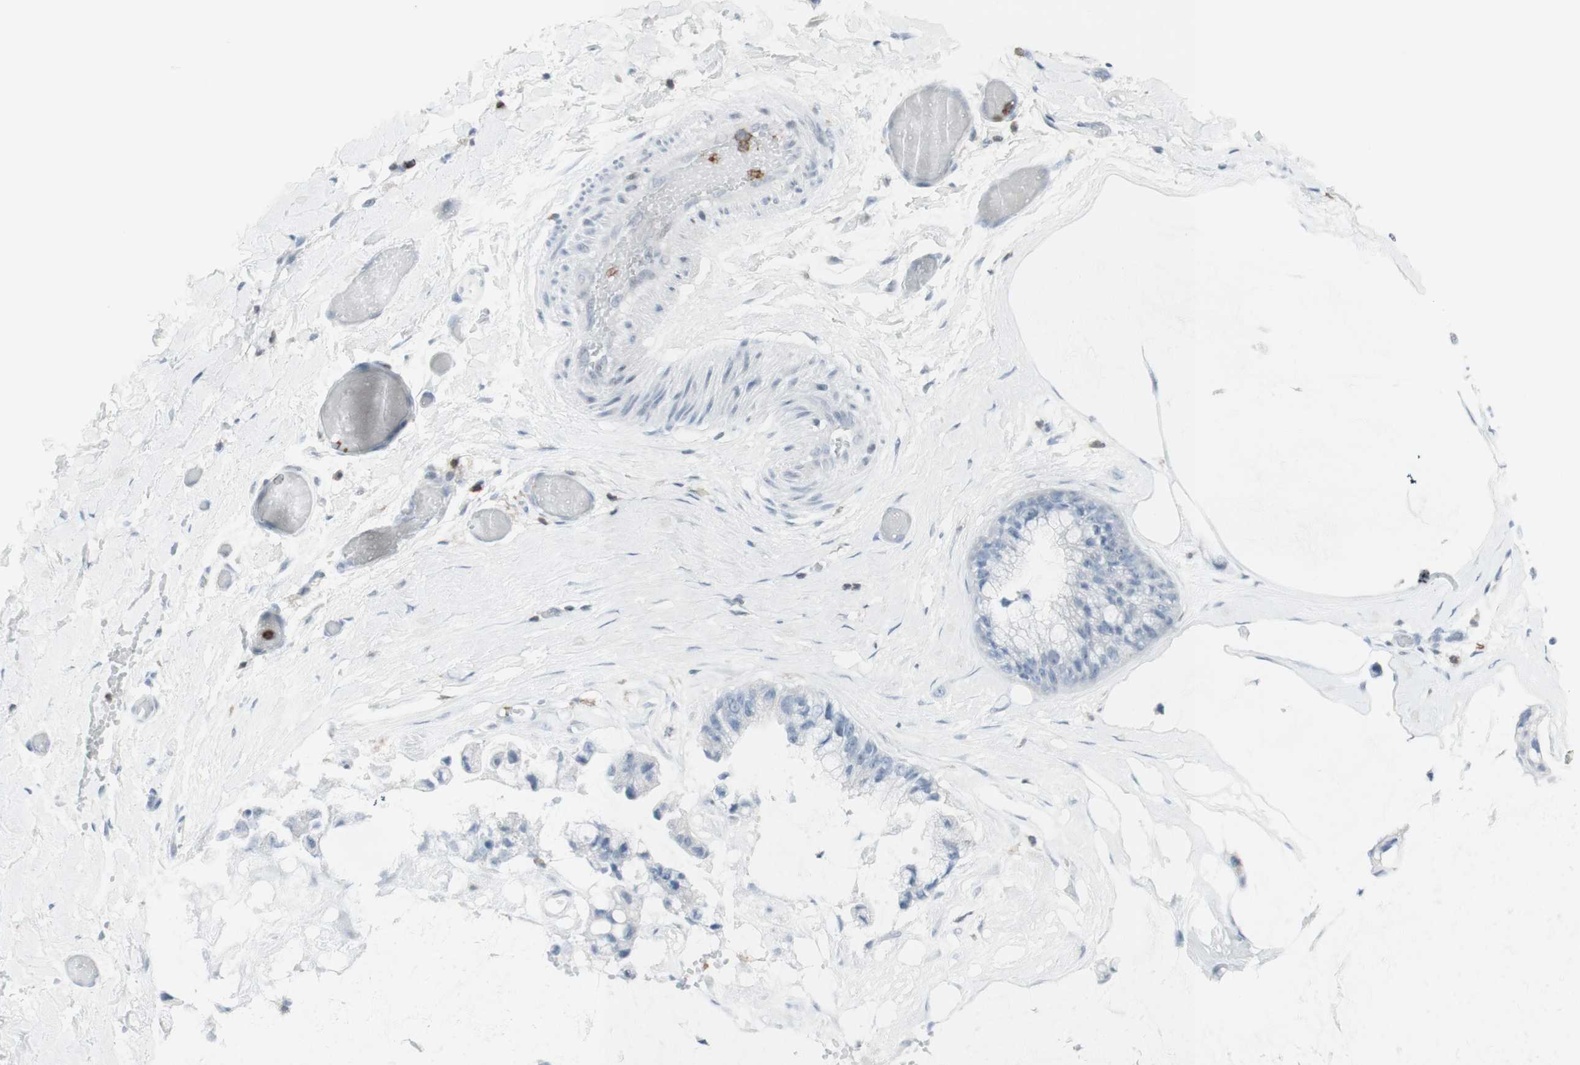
{"staining": {"intensity": "negative", "quantity": "none", "location": "none"}, "tissue": "ovarian cancer", "cell_type": "Tumor cells", "image_type": "cancer", "snomed": [{"axis": "morphology", "description": "Cystadenocarcinoma, mucinous, NOS"}, {"axis": "topography", "description": "Ovary"}], "caption": "Immunohistochemical staining of human ovarian cancer (mucinous cystadenocarcinoma) shows no significant staining in tumor cells. (DAB (3,3'-diaminobenzidine) immunohistochemistry, high magnification).", "gene": "NRG1", "patient": {"sex": "female", "age": 39}}